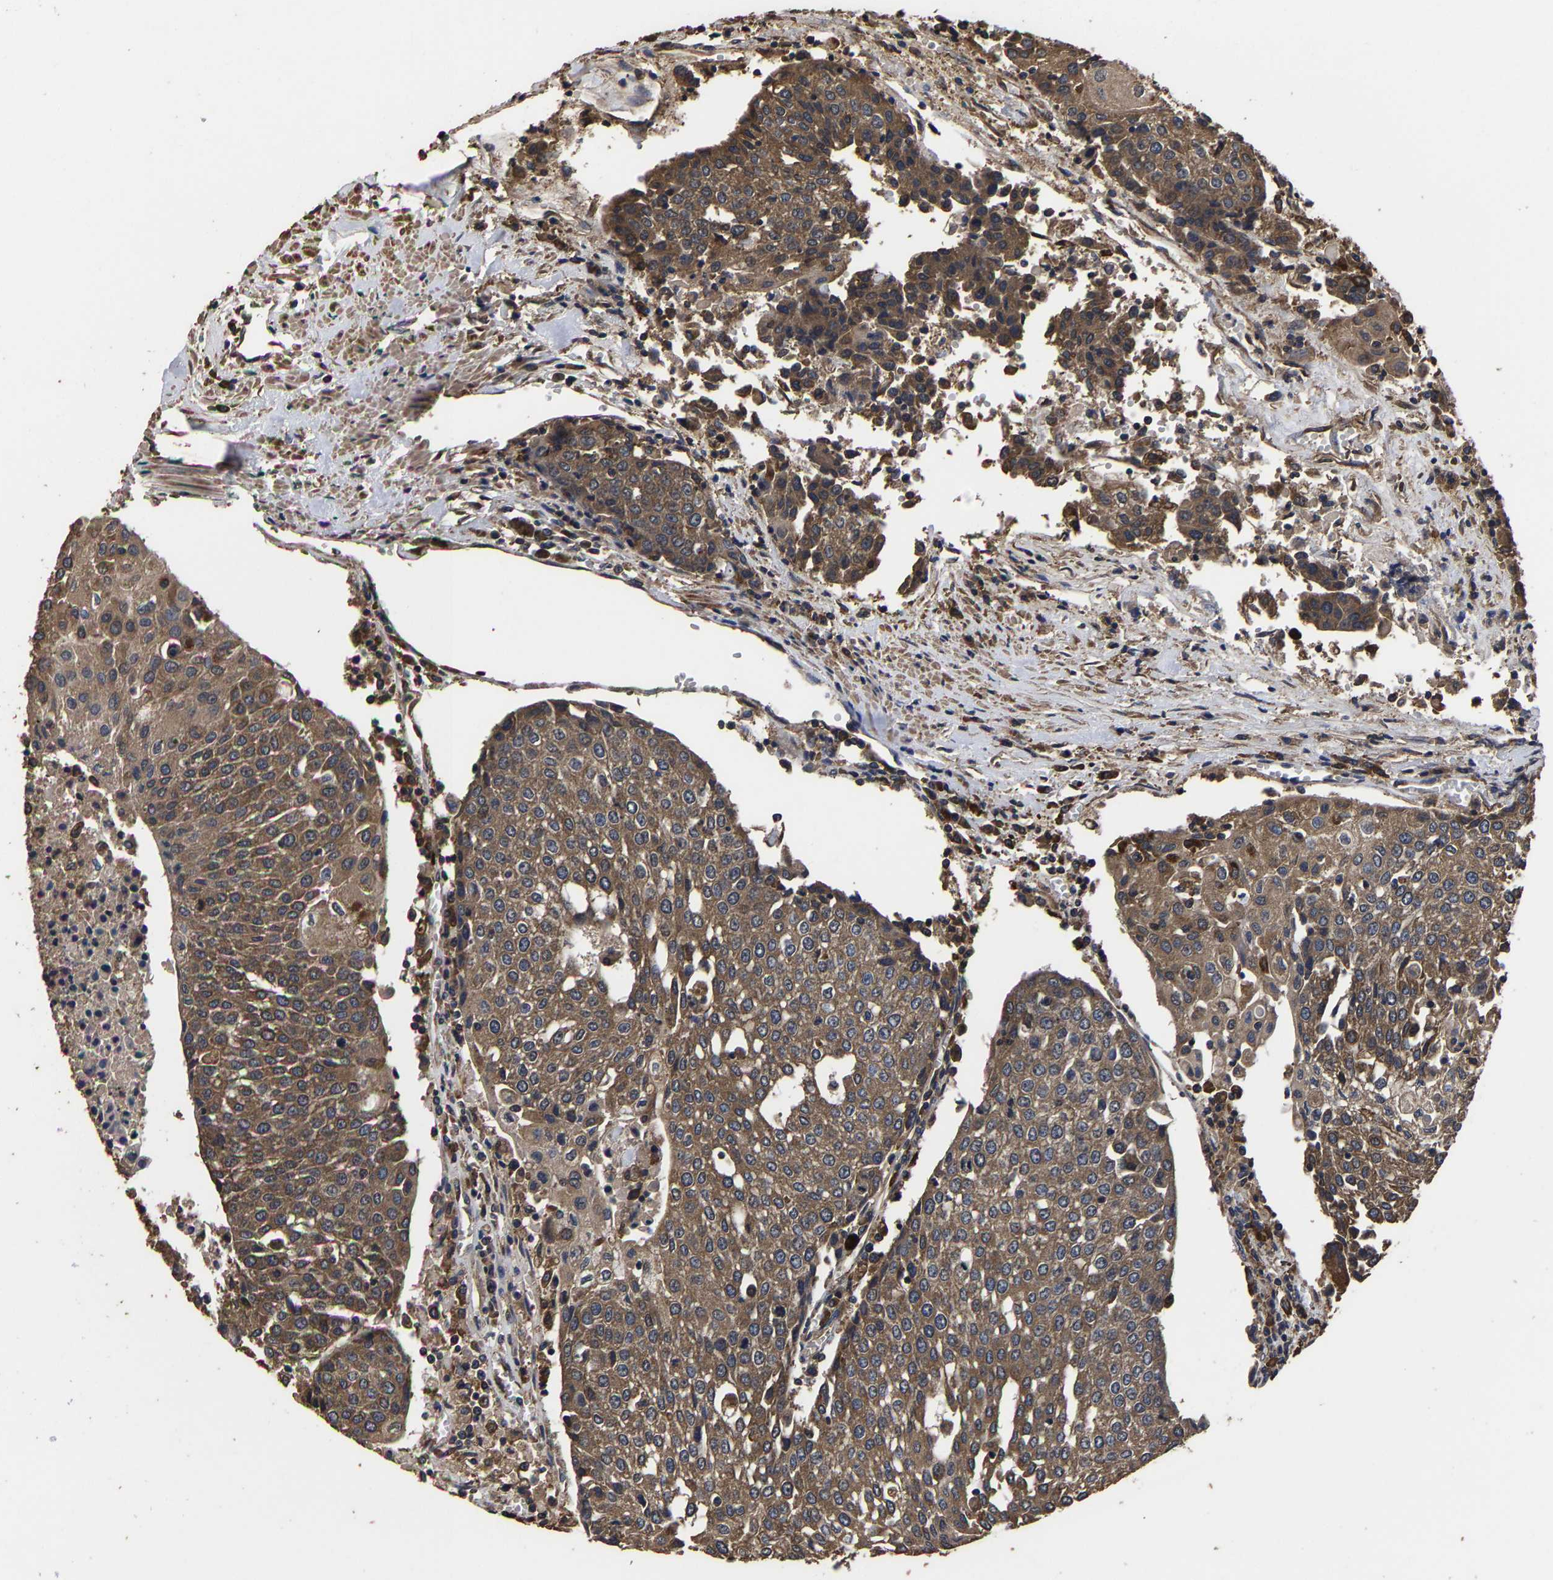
{"staining": {"intensity": "moderate", "quantity": ">75%", "location": "cytoplasmic/membranous"}, "tissue": "urothelial cancer", "cell_type": "Tumor cells", "image_type": "cancer", "snomed": [{"axis": "morphology", "description": "Urothelial carcinoma, High grade"}, {"axis": "topography", "description": "Urinary bladder"}], "caption": "Immunohistochemistry (IHC) (DAB (3,3'-diaminobenzidine)) staining of human urothelial cancer demonstrates moderate cytoplasmic/membranous protein positivity in approximately >75% of tumor cells.", "gene": "ITCH", "patient": {"sex": "female", "age": 85}}